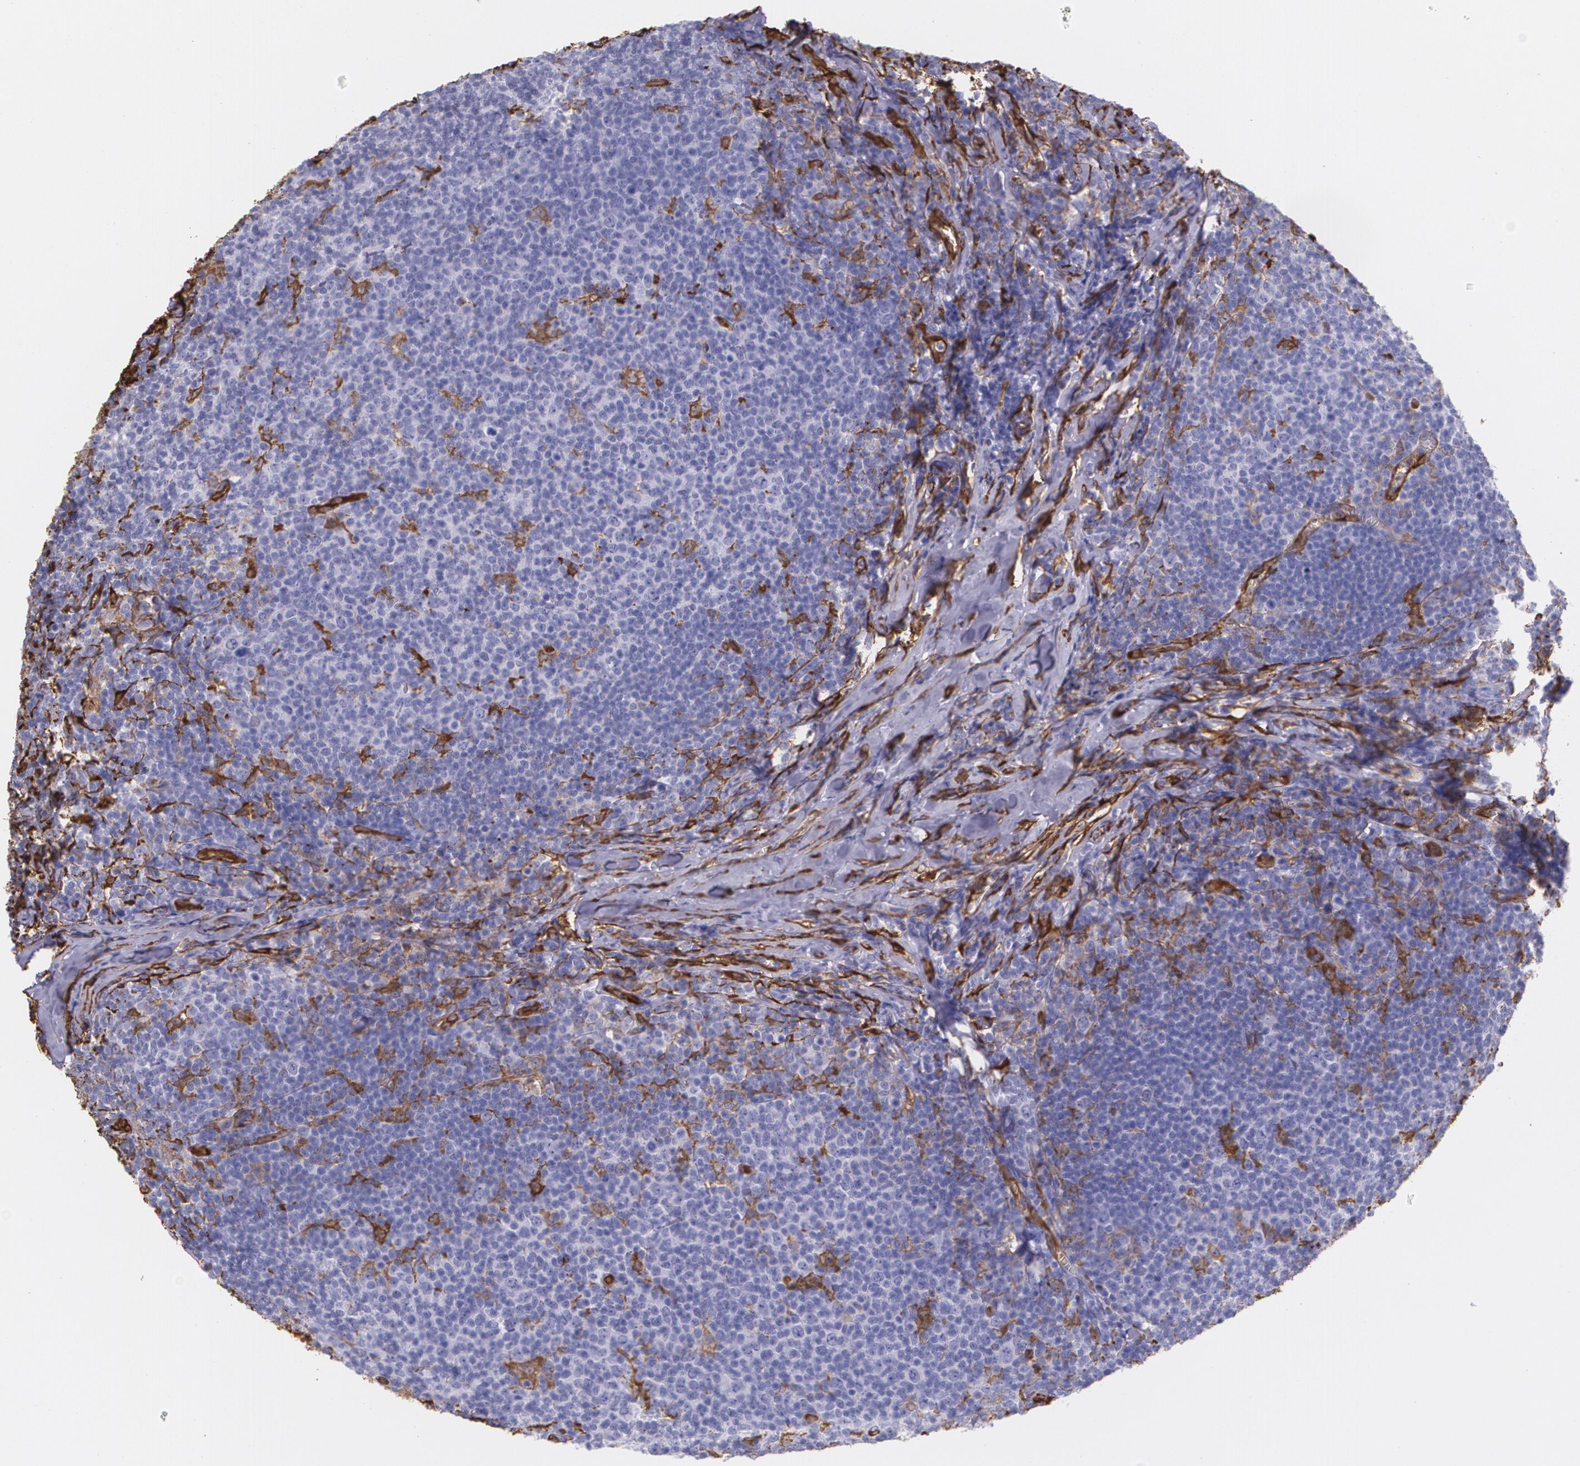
{"staining": {"intensity": "negative", "quantity": "none", "location": "none"}, "tissue": "lymphoma", "cell_type": "Tumor cells", "image_type": "cancer", "snomed": [{"axis": "morphology", "description": "Malignant lymphoma, non-Hodgkin's type, Low grade"}, {"axis": "topography", "description": "Lymph node"}], "caption": "Immunohistochemistry of lymphoma exhibits no positivity in tumor cells.", "gene": "MMP2", "patient": {"sex": "male", "age": 74}}